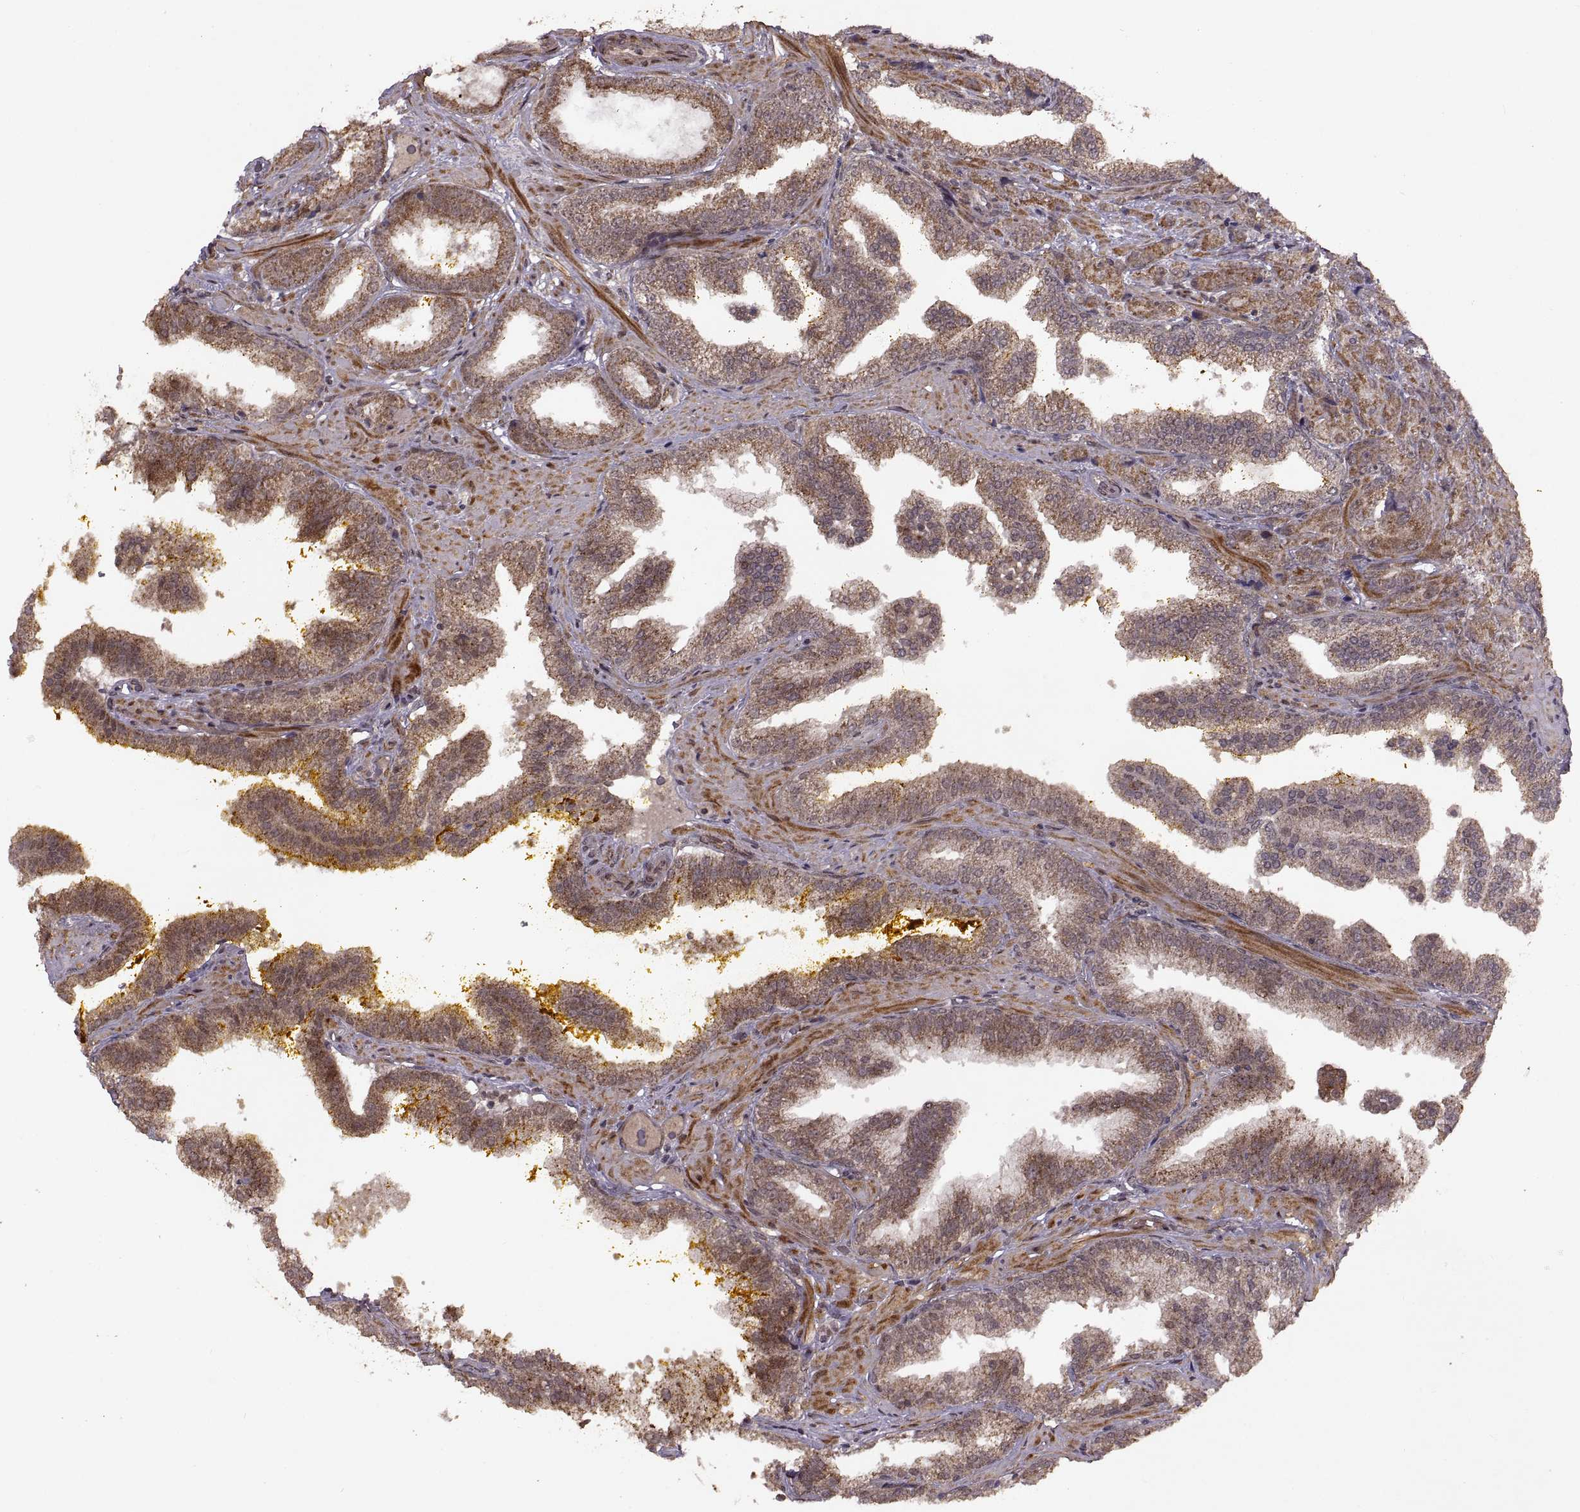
{"staining": {"intensity": "weak", "quantity": ">75%", "location": "cytoplasmic/membranous"}, "tissue": "prostate cancer", "cell_type": "Tumor cells", "image_type": "cancer", "snomed": [{"axis": "morphology", "description": "Adenocarcinoma, NOS"}, {"axis": "topography", "description": "Prostate"}], "caption": "An immunohistochemistry photomicrograph of tumor tissue is shown. Protein staining in brown labels weak cytoplasmic/membranous positivity in prostate cancer within tumor cells.", "gene": "PTOV1", "patient": {"sex": "male", "age": 63}}